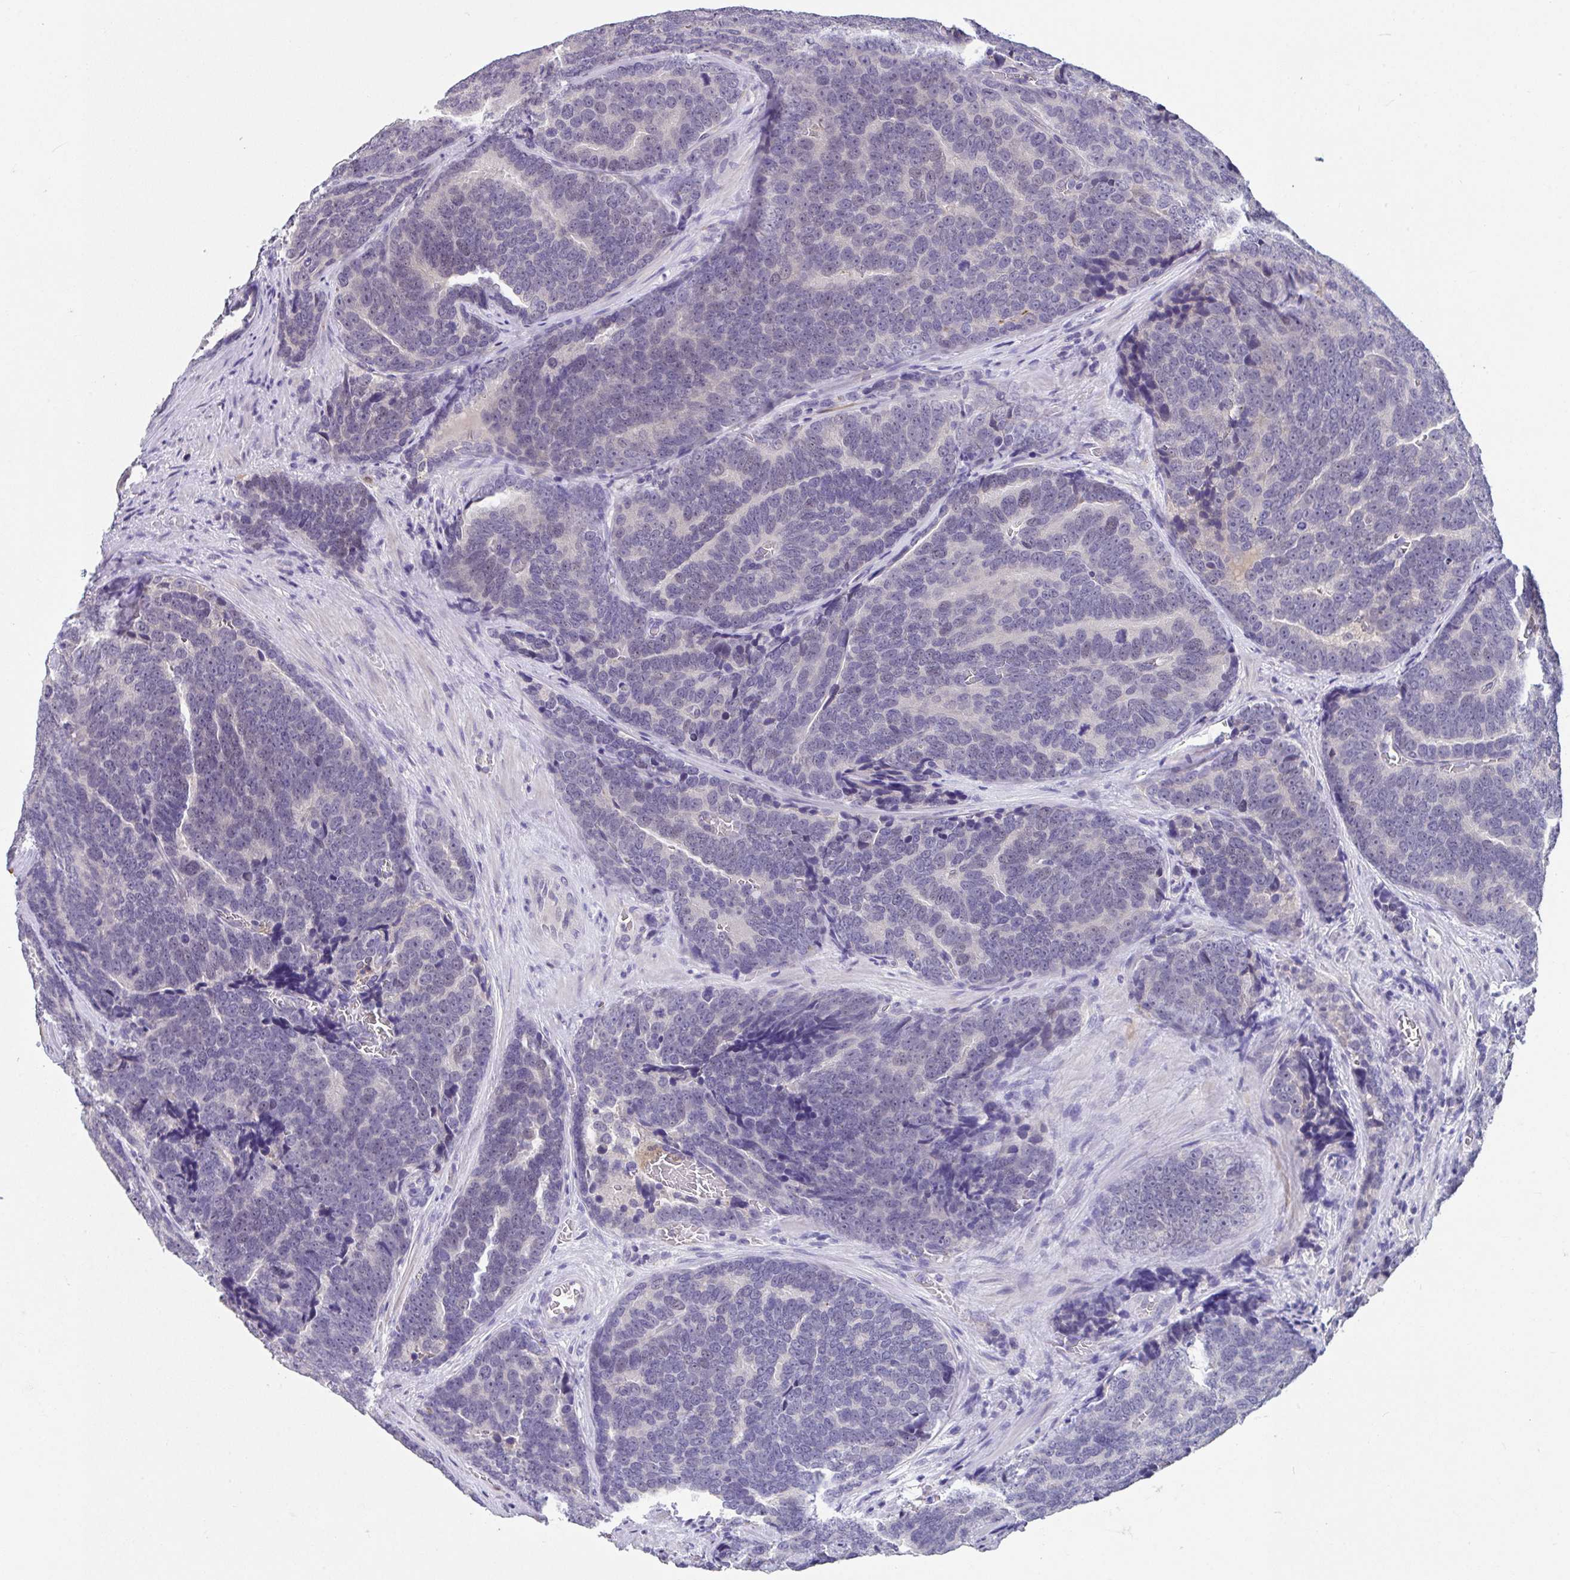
{"staining": {"intensity": "negative", "quantity": "none", "location": "none"}, "tissue": "prostate cancer", "cell_type": "Tumor cells", "image_type": "cancer", "snomed": [{"axis": "morphology", "description": "Adenocarcinoma, Low grade"}, {"axis": "topography", "description": "Prostate"}], "caption": "This is an immunohistochemistry (IHC) photomicrograph of low-grade adenocarcinoma (prostate). There is no positivity in tumor cells.", "gene": "GLTPD2", "patient": {"sex": "male", "age": 62}}